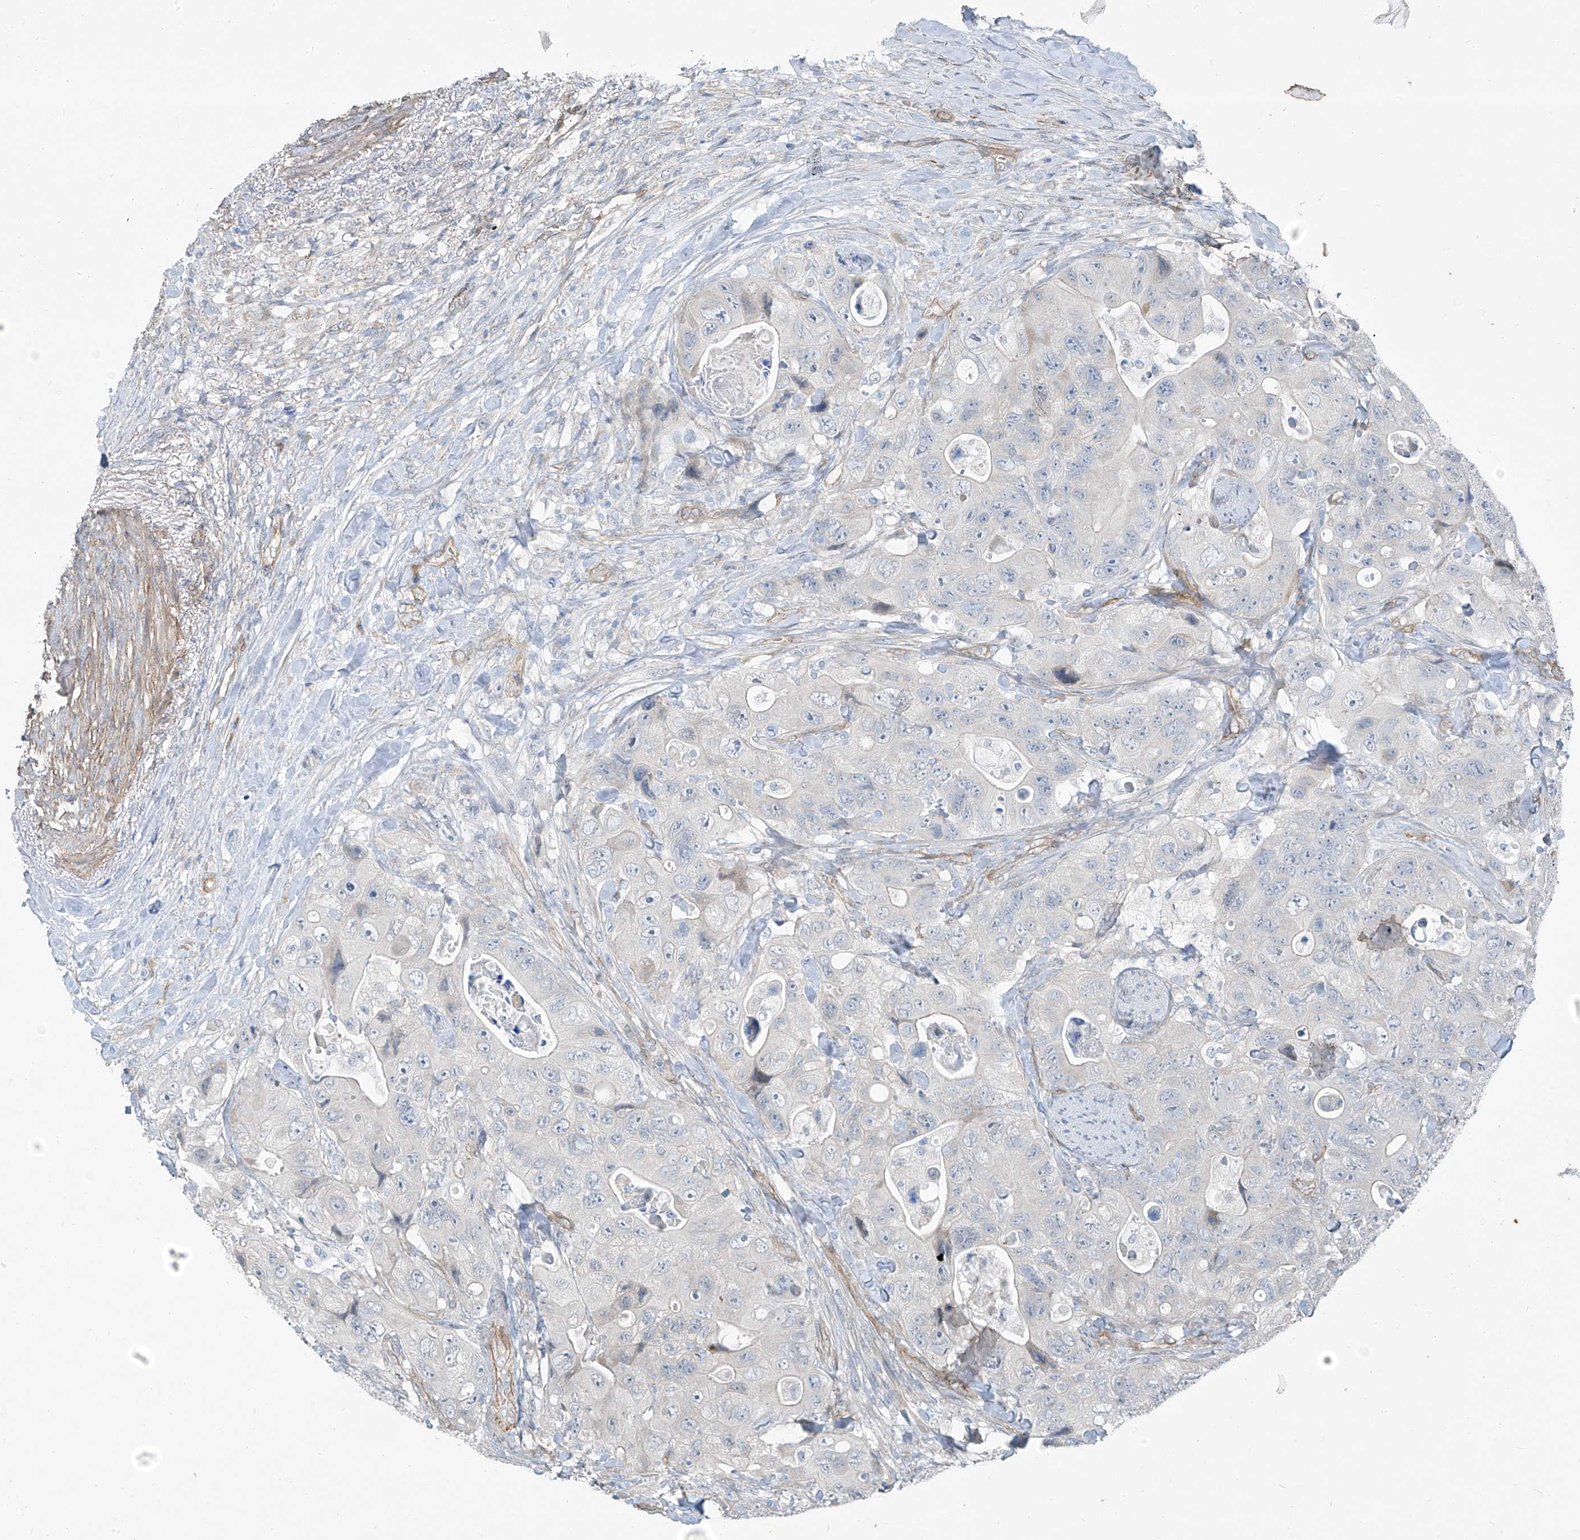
{"staining": {"intensity": "negative", "quantity": "none", "location": "none"}, "tissue": "colorectal cancer", "cell_type": "Tumor cells", "image_type": "cancer", "snomed": [{"axis": "morphology", "description": "Adenocarcinoma, NOS"}, {"axis": "topography", "description": "Colon"}], "caption": "The image exhibits no significant positivity in tumor cells of adenocarcinoma (colorectal).", "gene": "TNS2", "patient": {"sex": "female", "age": 46}}